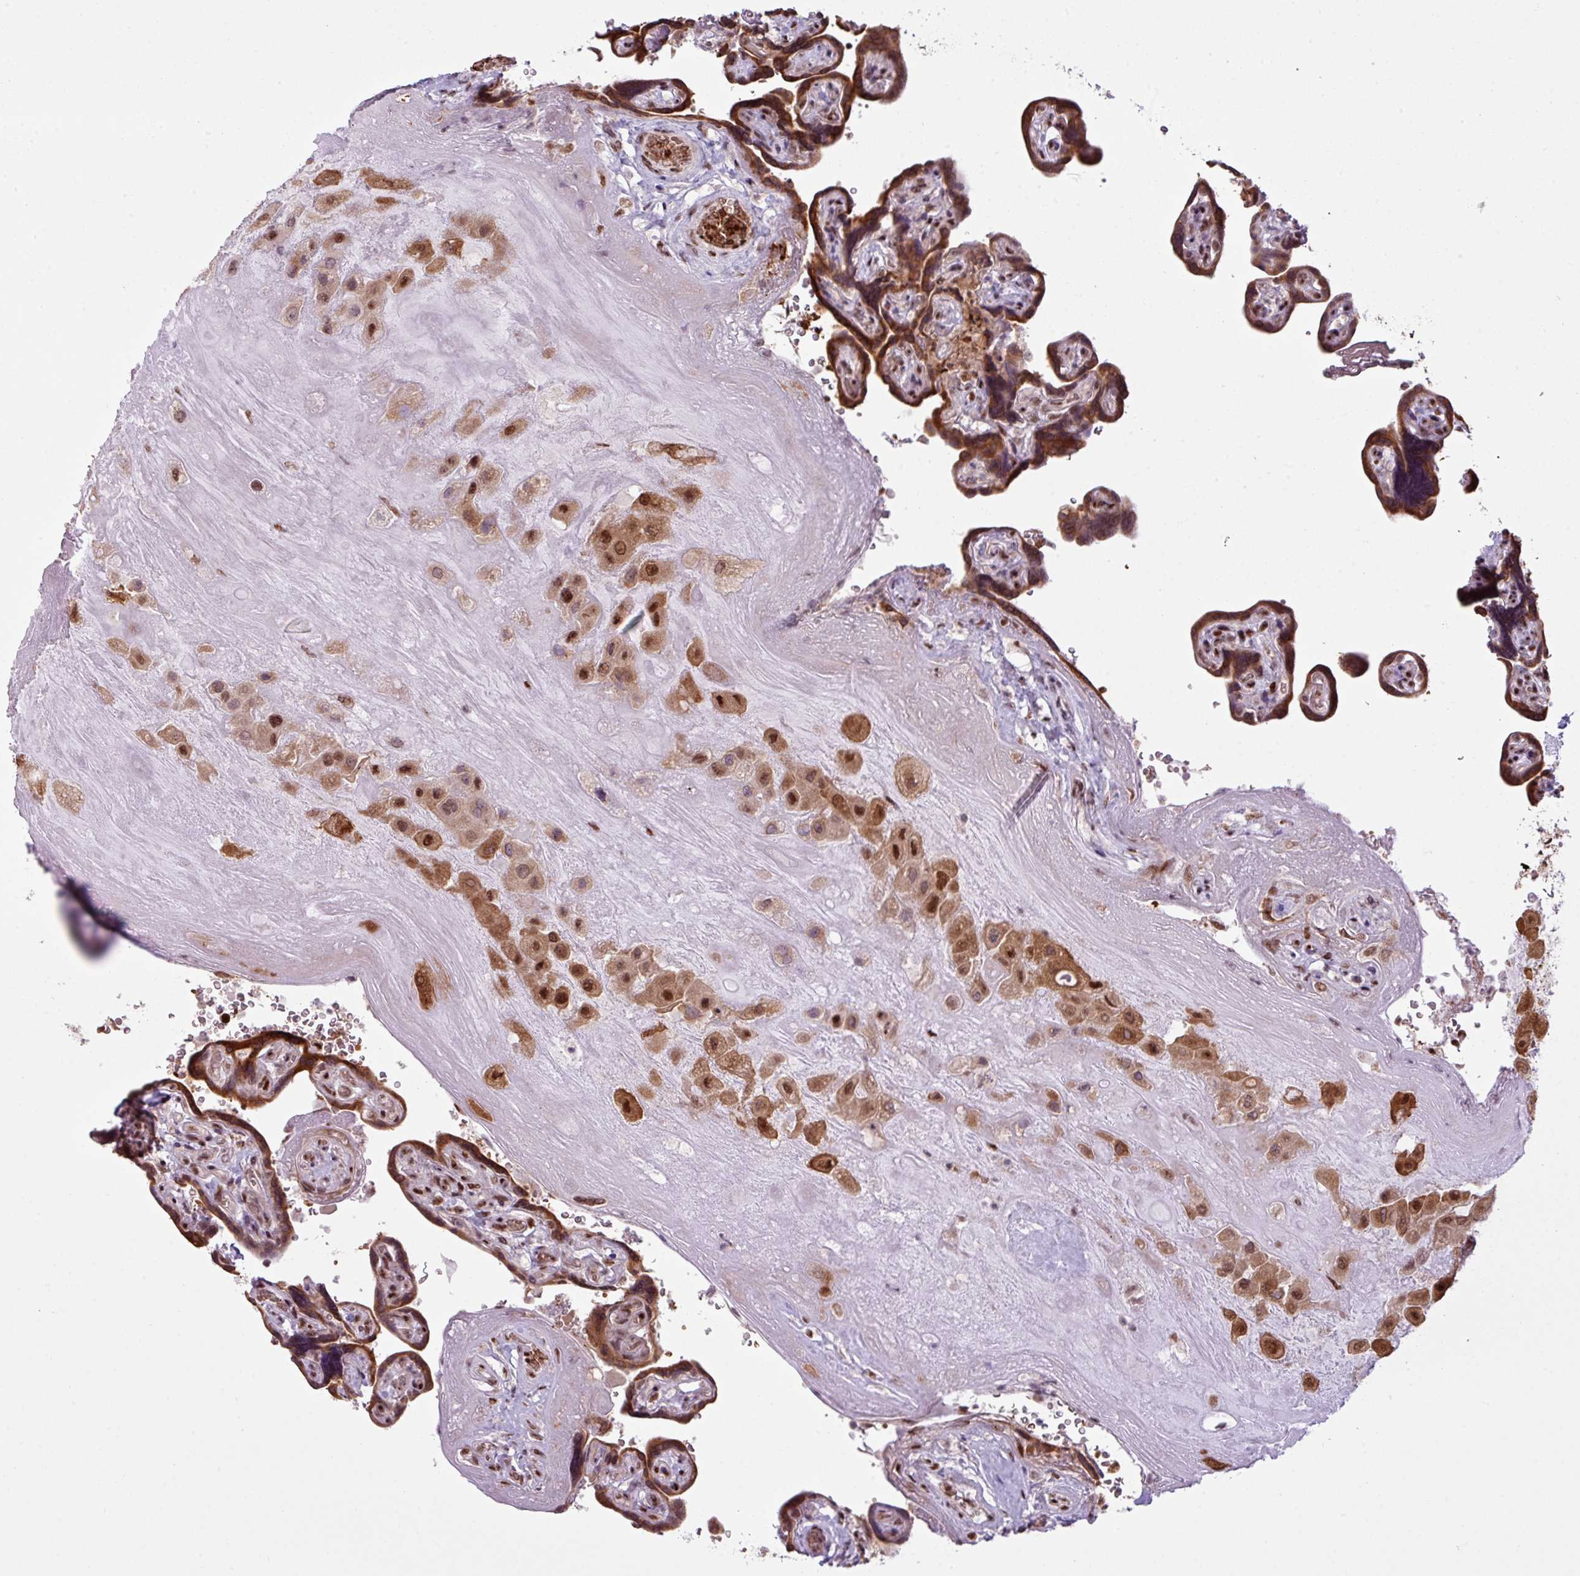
{"staining": {"intensity": "moderate", "quantity": ">75%", "location": "cytoplasmic/membranous,nuclear"}, "tissue": "placenta", "cell_type": "Decidual cells", "image_type": "normal", "snomed": [{"axis": "morphology", "description": "Normal tissue, NOS"}, {"axis": "topography", "description": "Placenta"}], "caption": "Moderate cytoplasmic/membranous,nuclear positivity for a protein is present in about >75% of decidual cells of normal placenta using immunohistochemistry (IHC).", "gene": "PRDM5", "patient": {"sex": "female", "age": 32}}